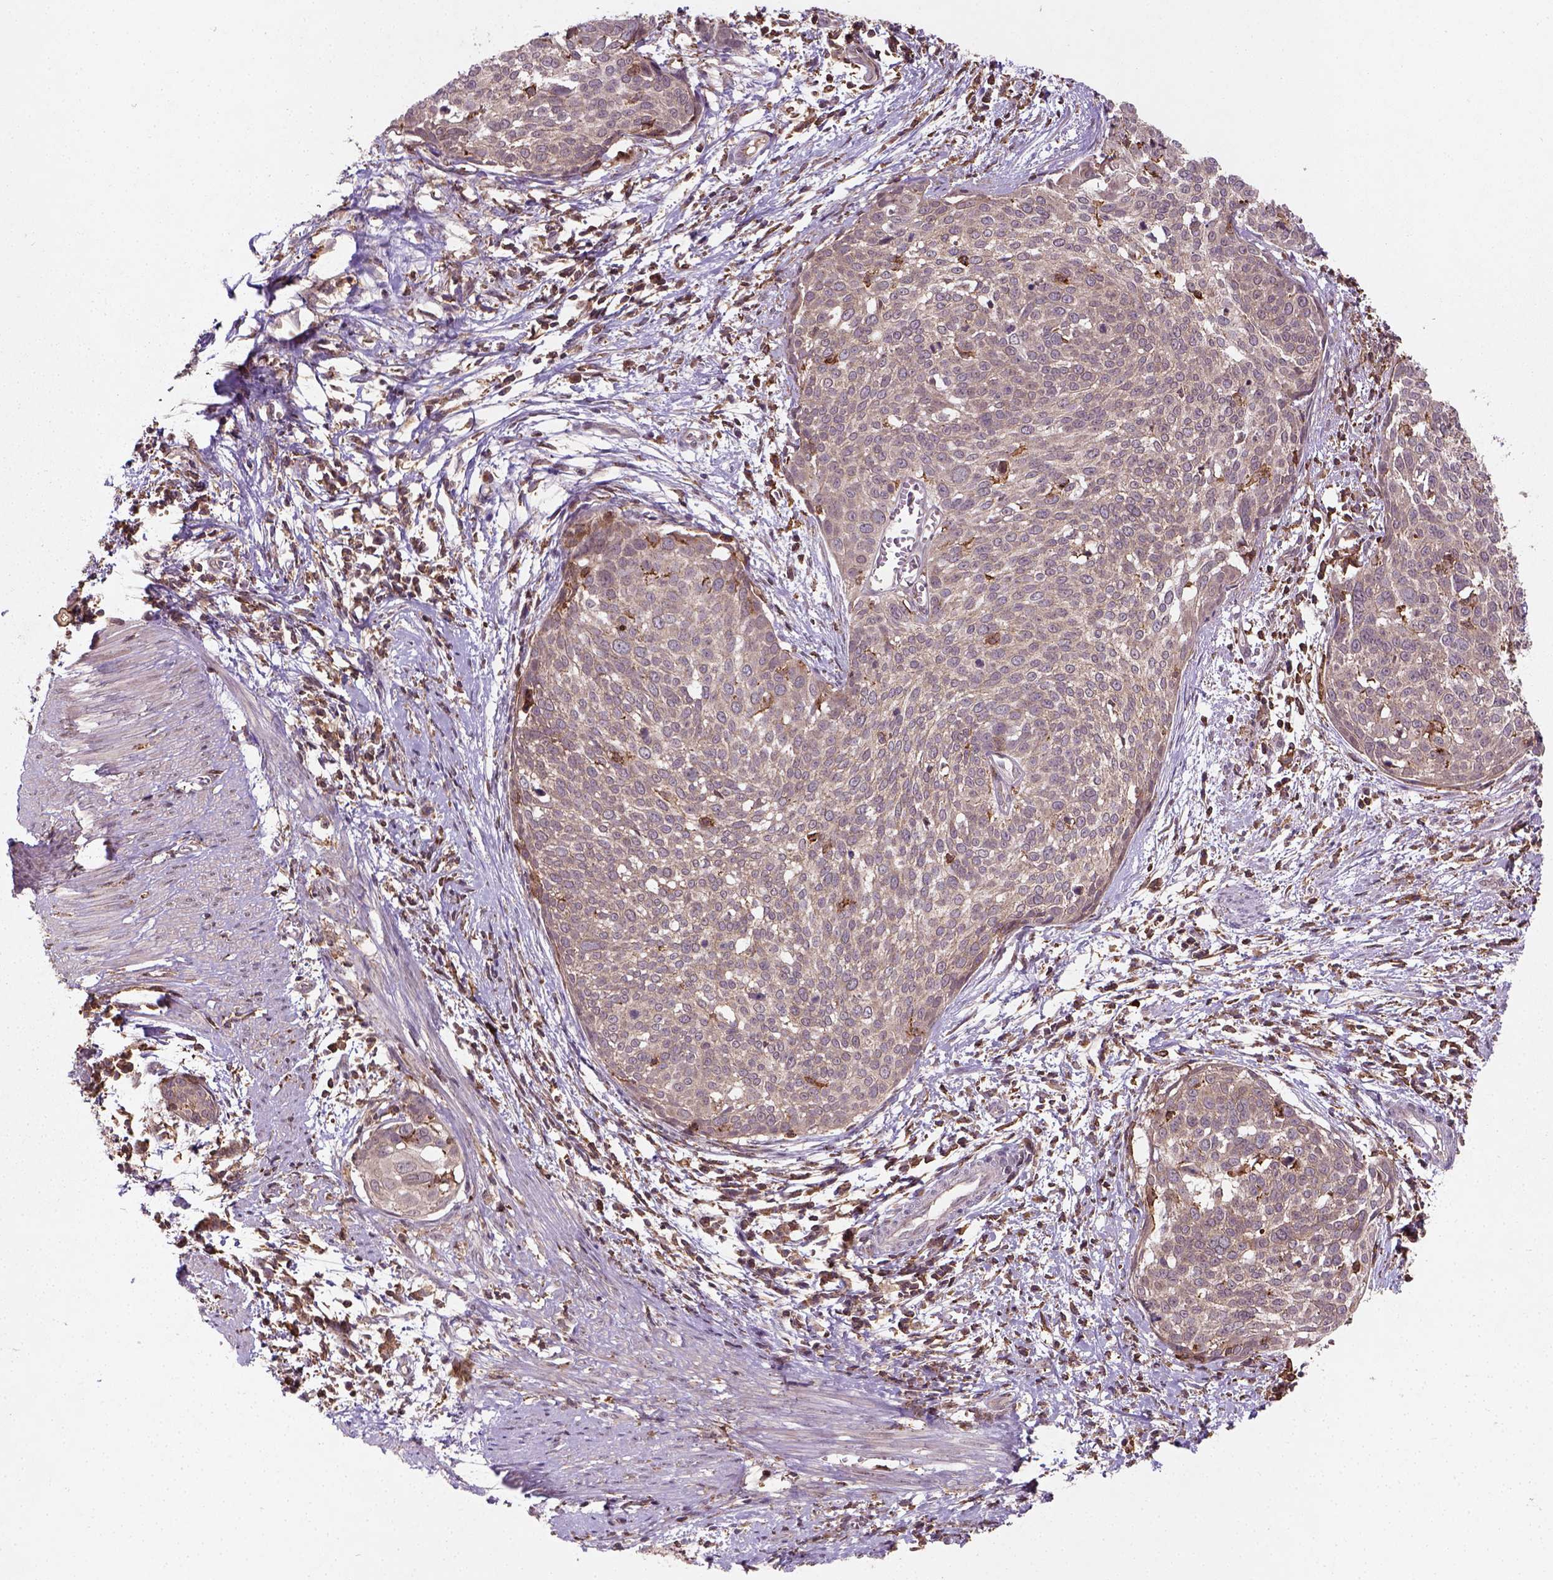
{"staining": {"intensity": "moderate", "quantity": "<25%", "location": "cytoplasmic/membranous"}, "tissue": "cervical cancer", "cell_type": "Tumor cells", "image_type": "cancer", "snomed": [{"axis": "morphology", "description": "Squamous cell carcinoma, NOS"}, {"axis": "topography", "description": "Cervix"}], "caption": "Tumor cells display low levels of moderate cytoplasmic/membranous expression in approximately <25% of cells in human cervical squamous cell carcinoma.", "gene": "CAMKK1", "patient": {"sex": "female", "age": 39}}